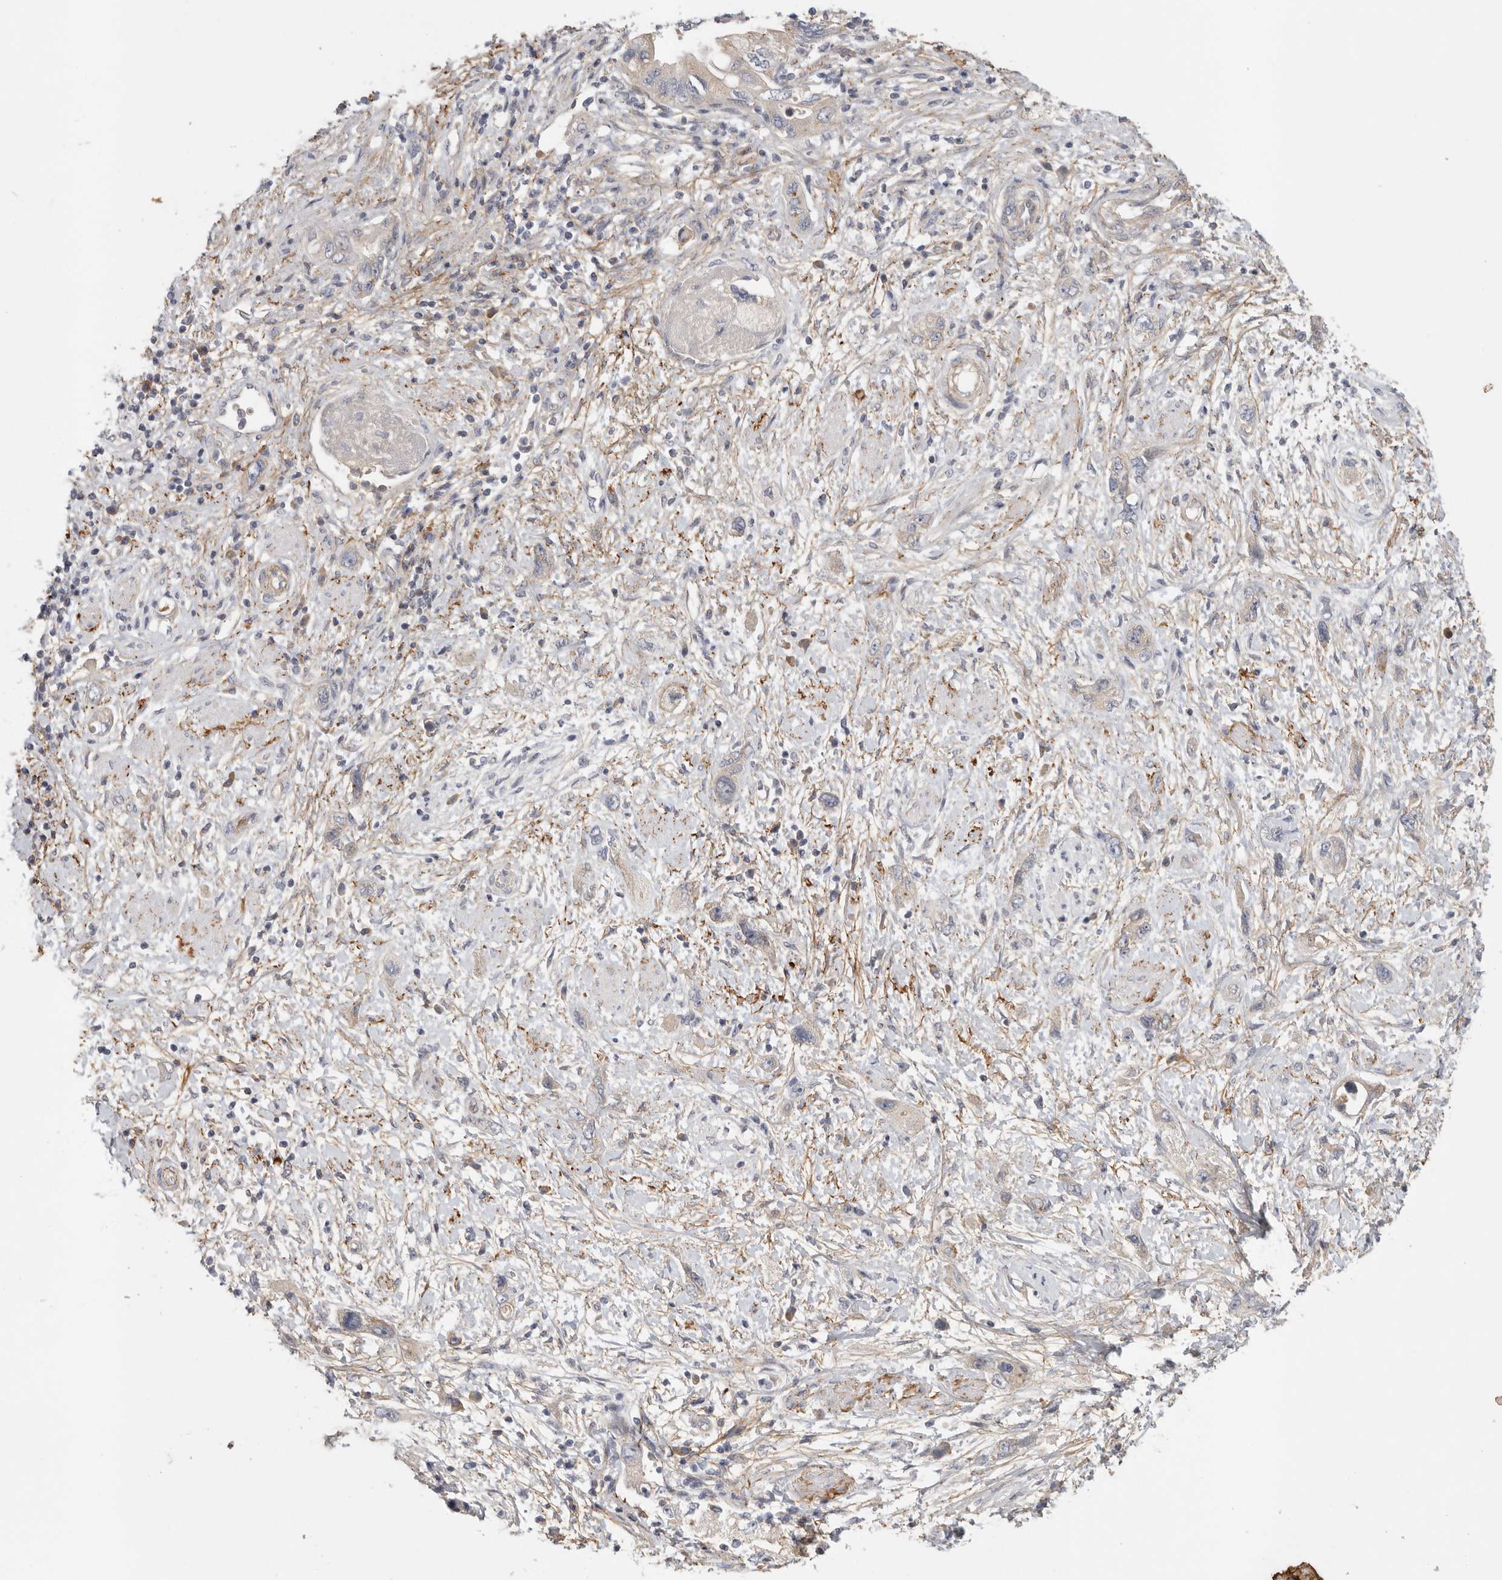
{"staining": {"intensity": "negative", "quantity": "none", "location": "none"}, "tissue": "pancreatic cancer", "cell_type": "Tumor cells", "image_type": "cancer", "snomed": [{"axis": "morphology", "description": "Adenocarcinoma, NOS"}, {"axis": "topography", "description": "Pancreas"}], "caption": "DAB (3,3'-diaminobenzidine) immunohistochemical staining of human pancreatic cancer (adenocarcinoma) shows no significant expression in tumor cells.", "gene": "CFAP298", "patient": {"sex": "female", "age": 73}}